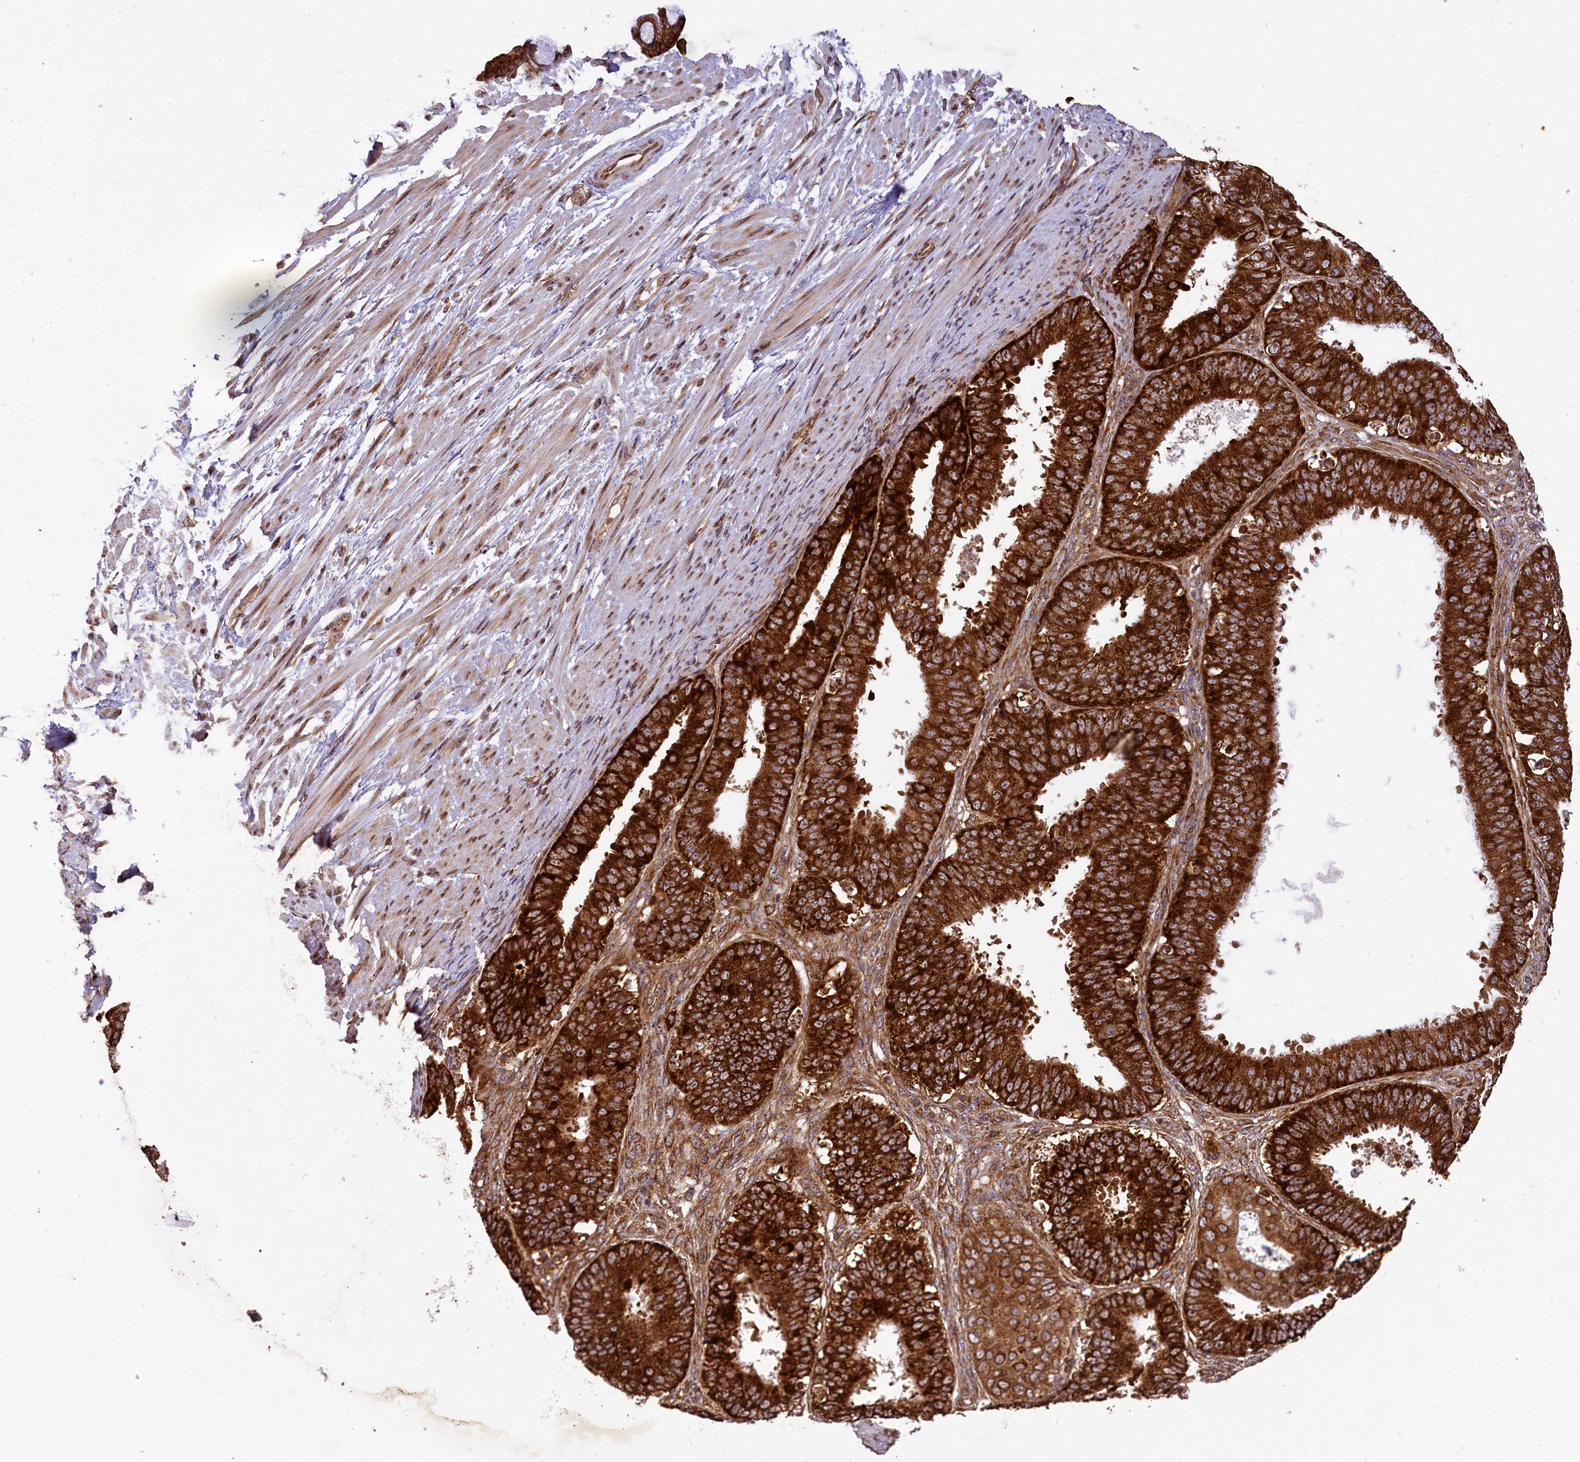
{"staining": {"intensity": "strong", "quantity": ">75%", "location": "cytoplasmic/membranous,nuclear"}, "tissue": "ovarian cancer", "cell_type": "Tumor cells", "image_type": "cancer", "snomed": [{"axis": "morphology", "description": "Carcinoma, endometroid"}, {"axis": "topography", "description": "Appendix"}, {"axis": "topography", "description": "Ovary"}], "caption": "Tumor cells display strong cytoplasmic/membranous and nuclear positivity in about >75% of cells in endometroid carcinoma (ovarian). (brown staining indicates protein expression, while blue staining denotes nuclei).", "gene": "LARP4", "patient": {"sex": "female", "age": 42}}